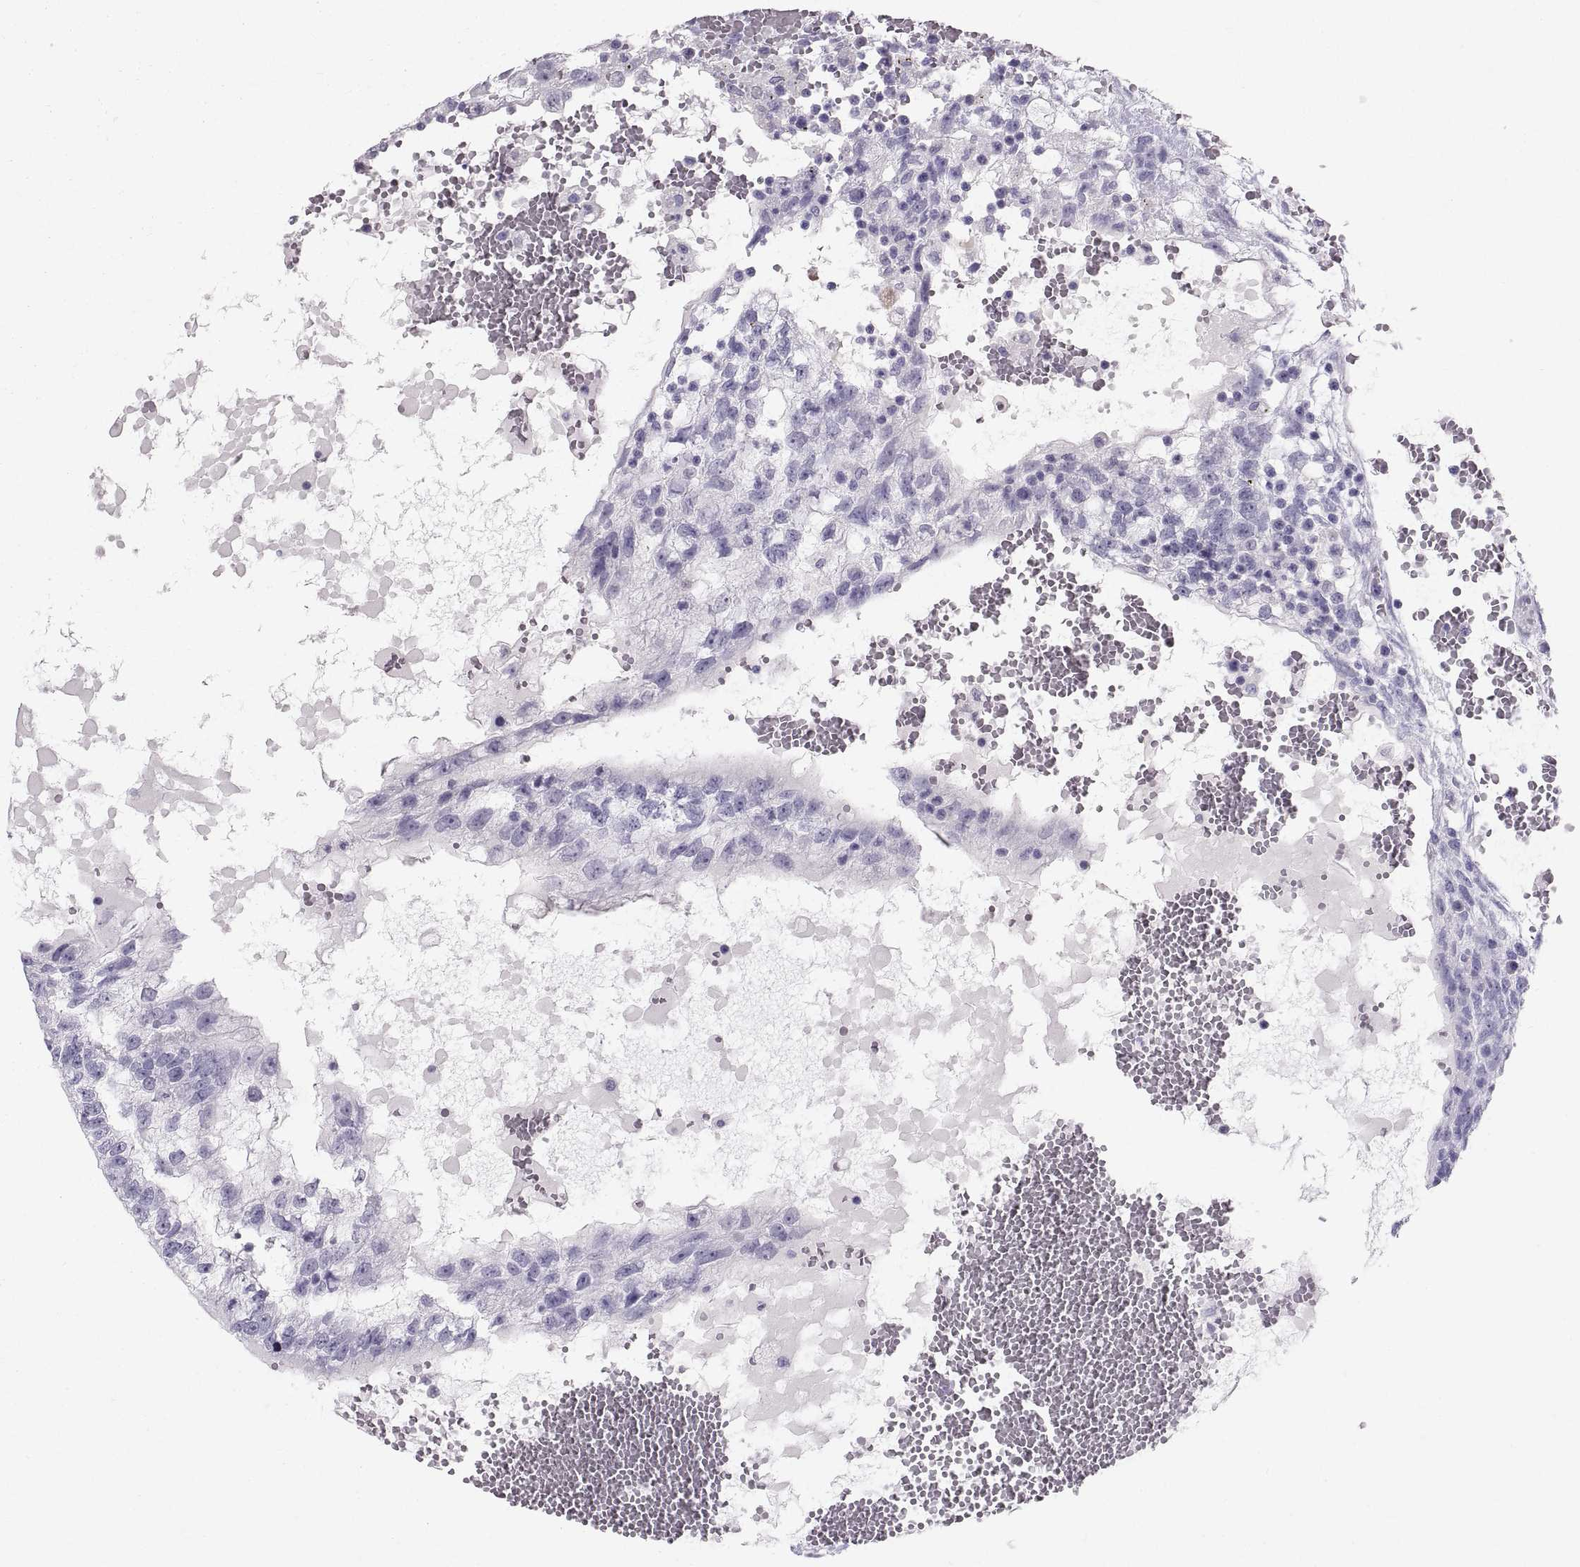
{"staining": {"intensity": "negative", "quantity": "none", "location": "none"}, "tissue": "testis cancer", "cell_type": "Tumor cells", "image_type": "cancer", "snomed": [{"axis": "morphology", "description": "Normal tissue, NOS"}, {"axis": "morphology", "description": "Carcinoma, Embryonal, NOS"}, {"axis": "topography", "description": "Testis"}, {"axis": "topography", "description": "Epididymis"}], "caption": "Immunohistochemistry of human embryonal carcinoma (testis) exhibits no expression in tumor cells.", "gene": "SLC22A6", "patient": {"sex": "male", "age": 32}}